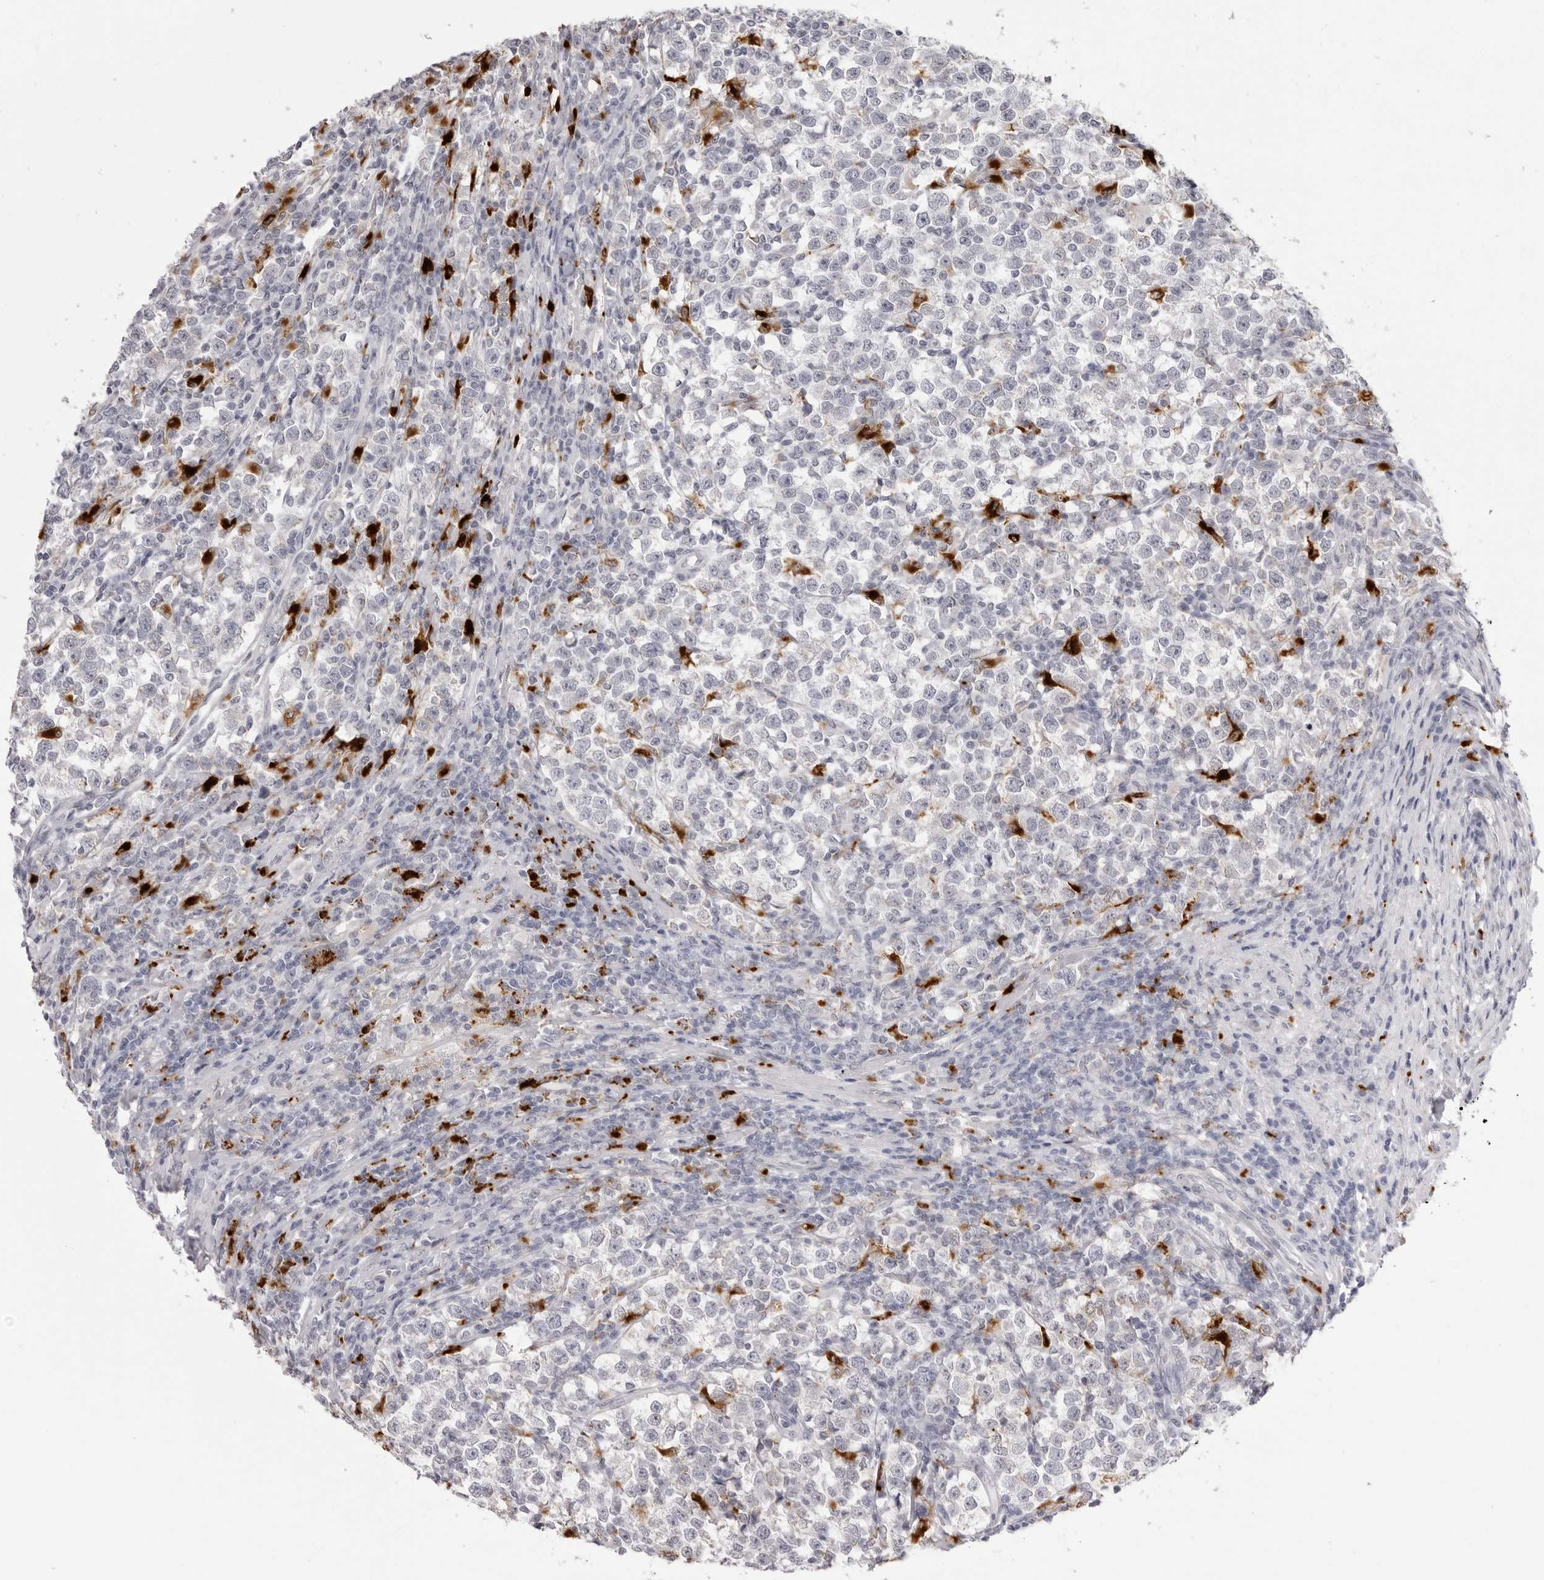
{"staining": {"intensity": "negative", "quantity": "none", "location": "none"}, "tissue": "testis cancer", "cell_type": "Tumor cells", "image_type": "cancer", "snomed": [{"axis": "morphology", "description": "Normal tissue, NOS"}, {"axis": "morphology", "description": "Seminoma, NOS"}, {"axis": "topography", "description": "Testis"}], "caption": "An immunohistochemistry histopathology image of seminoma (testis) is shown. There is no staining in tumor cells of seminoma (testis).", "gene": "IL25", "patient": {"sex": "male", "age": 43}}